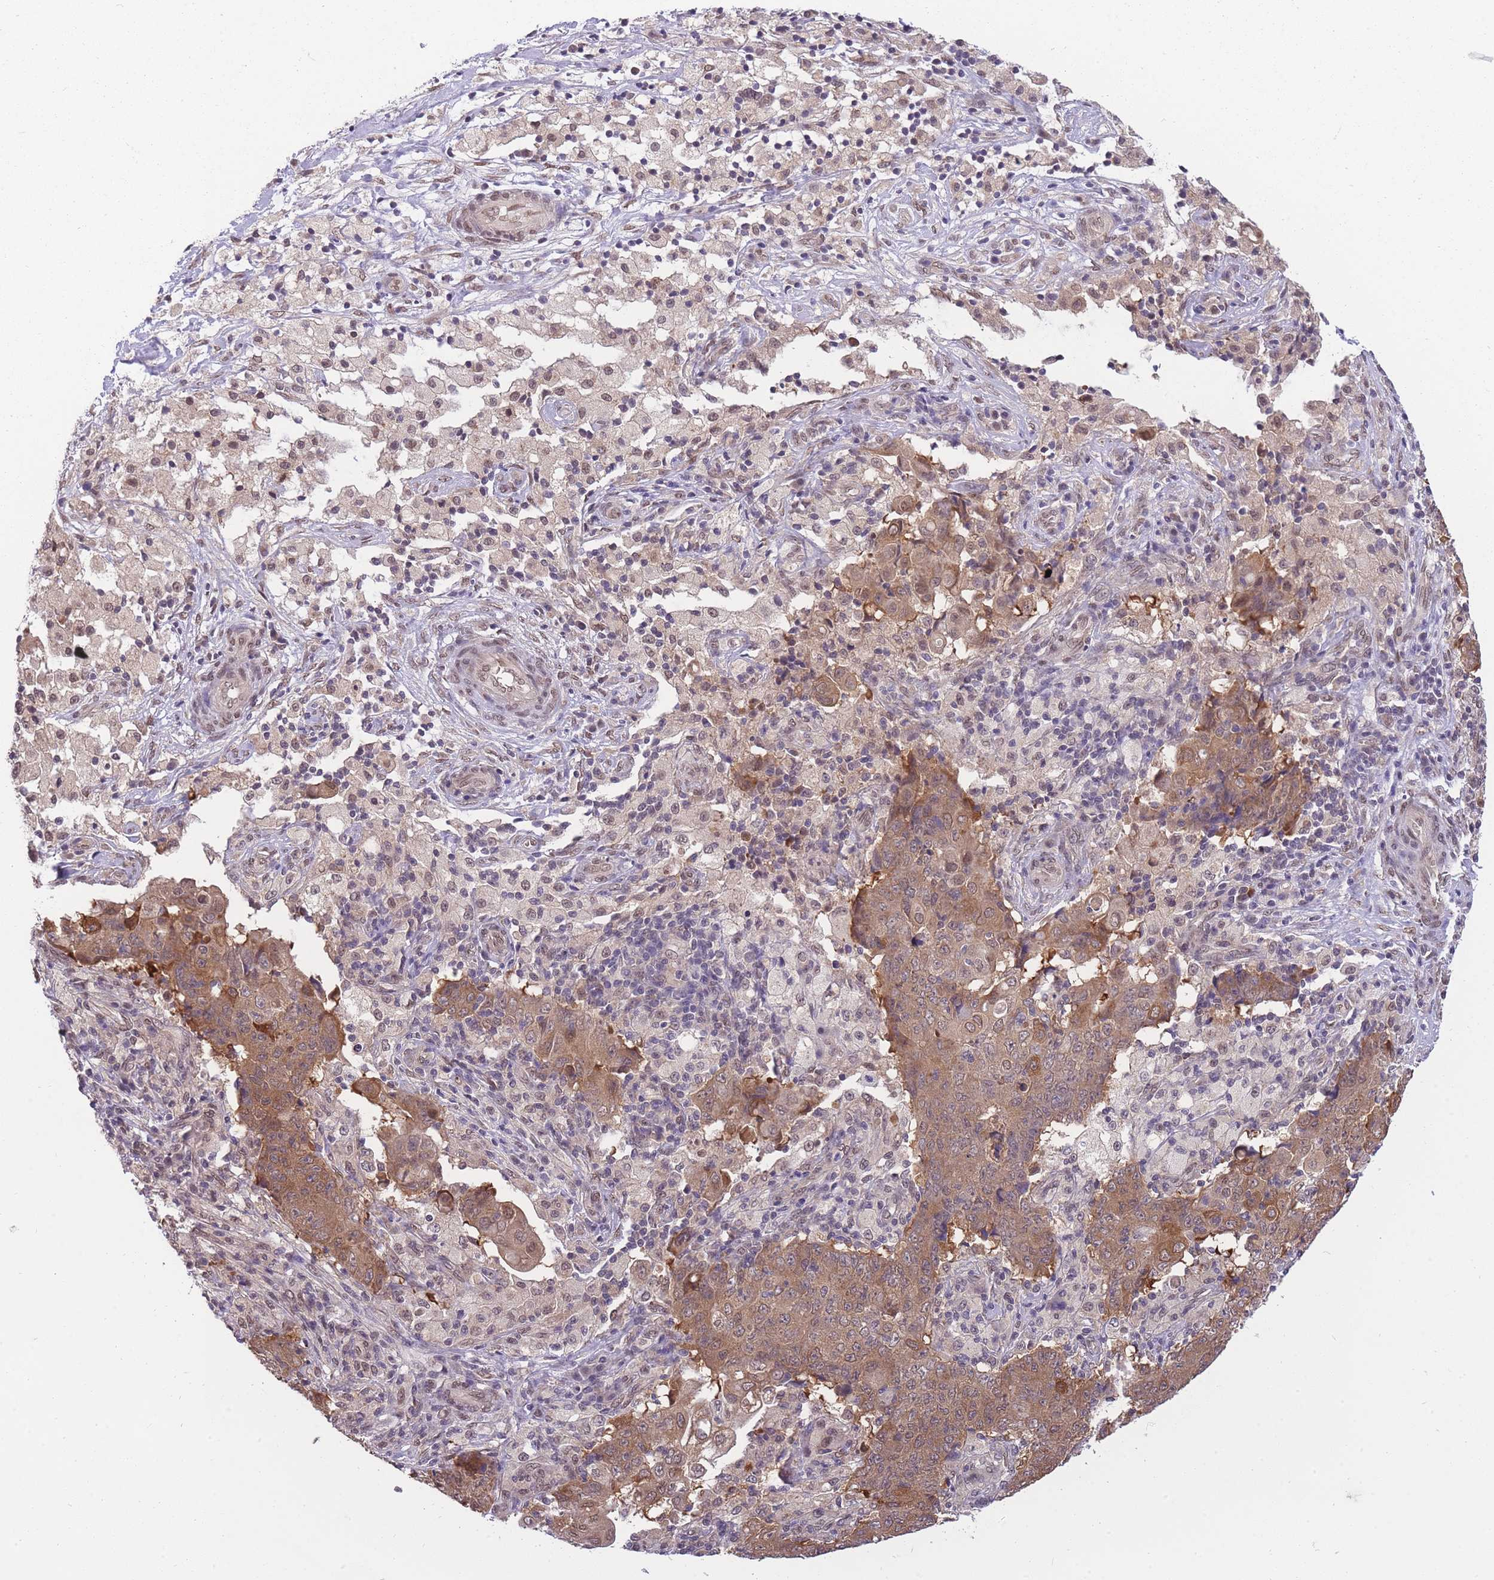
{"staining": {"intensity": "moderate", "quantity": ">75%", "location": "cytoplasmic/membranous"}, "tissue": "ovarian cancer", "cell_type": "Tumor cells", "image_type": "cancer", "snomed": [{"axis": "morphology", "description": "Carcinoma, endometroid"}, {"axis": "topography", "description": "Ovary"}], "caption": "The image displays a brown stain indicating the presence of a protein in the cytoplasmic/membranous of tumor cells in endometroid carcinoma (ovarian). The protein is stained brown, and the nuclei are stained in blue (DAB (3,3'-diaminobenzidine) IHC with brightfield microscopy, high magnification).", "gene": "CDIP1", "patient": {"sex": "female", "age": 42}}